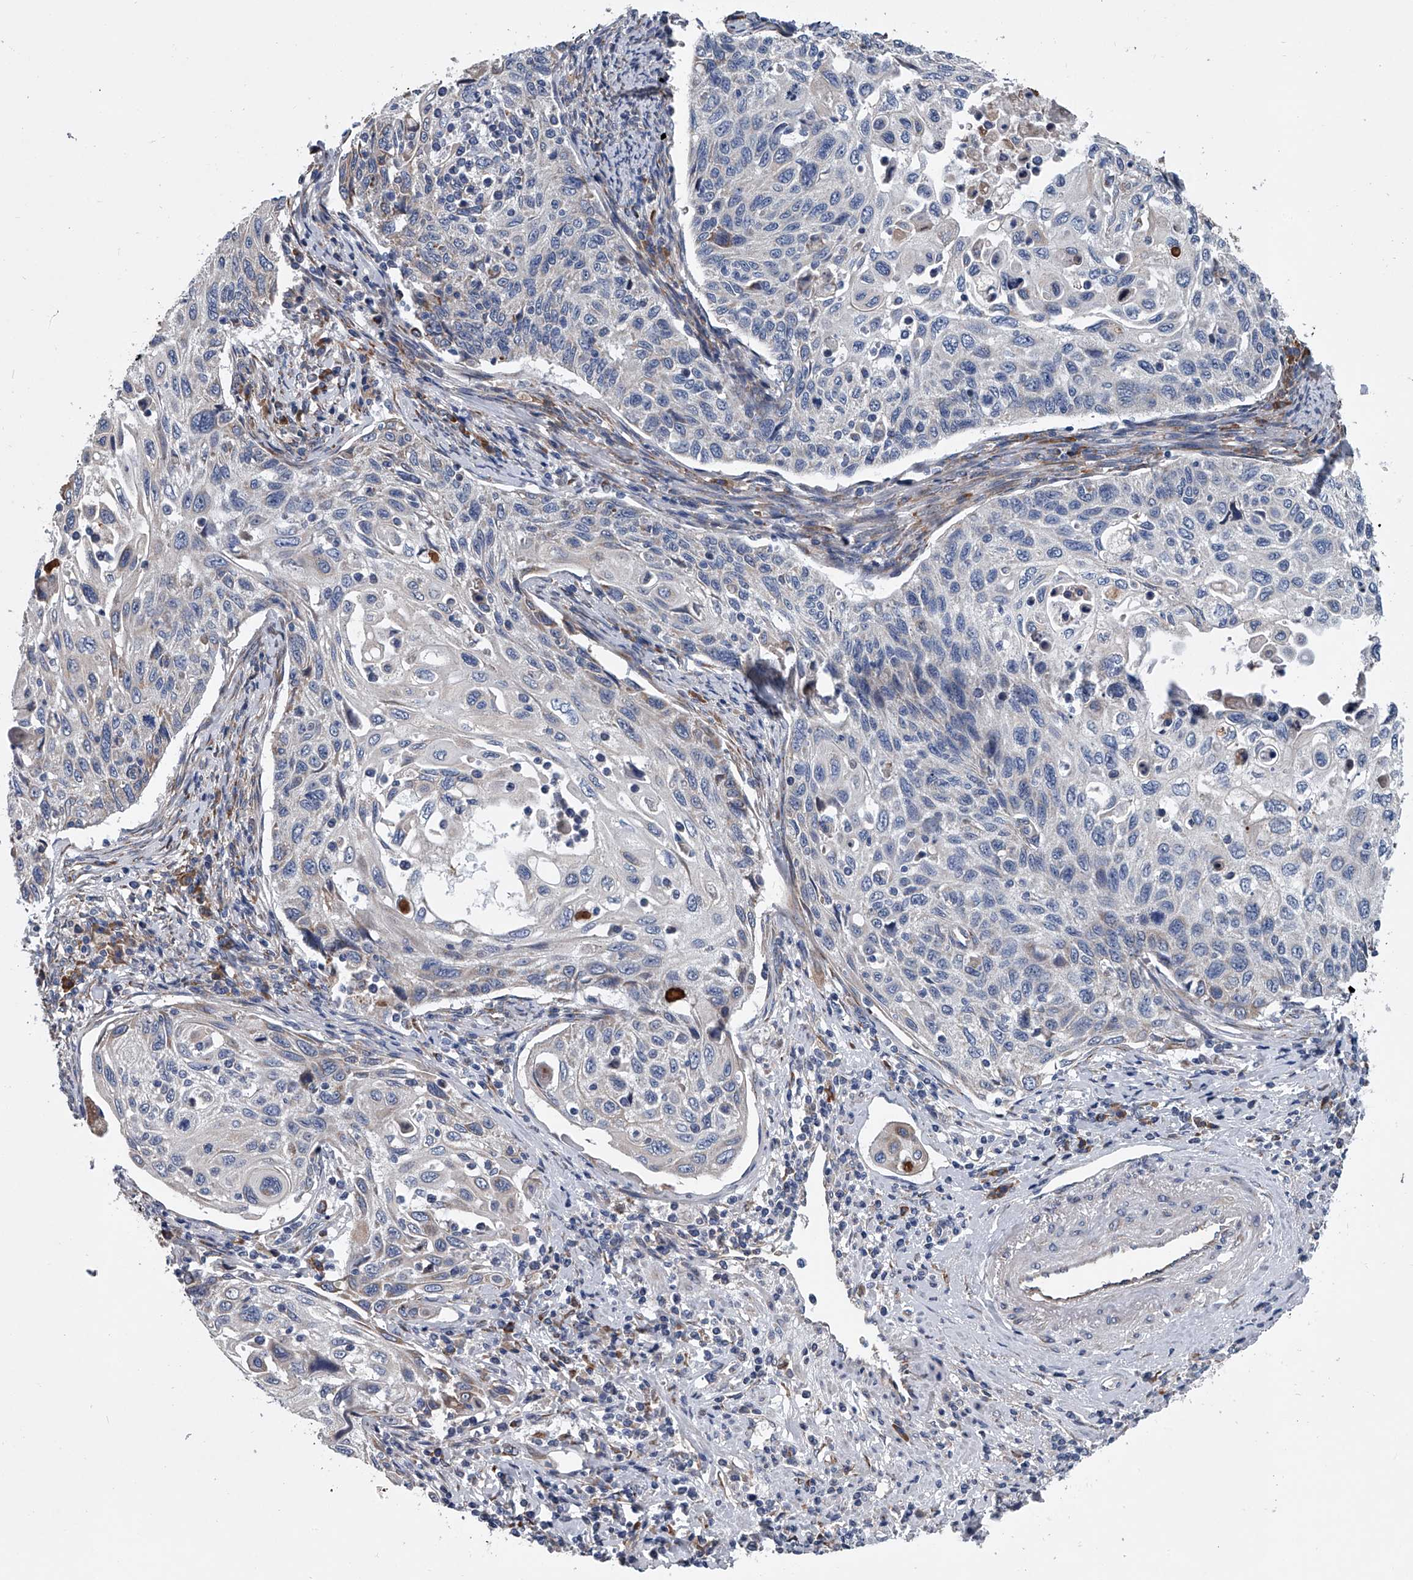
{"staining": {"intensity": "negative", "quantity": "none", "location": "none"}, "tissue": "cervical cancer", "cell_type": "Tumor cells", "image_type": "cancer", "snomed": [{"axis": "morphology", "description": "Squamous cell carcinoma, NOS"}, {"axis": "topography", "description": "Cervix"}], "caption": "Immunohistochemical staining of cervical squamous cell carcinoma displays no significant expression in tumor cells.", "gene": "ABCG1", "patient": {"sex": "female", "age": 70}}